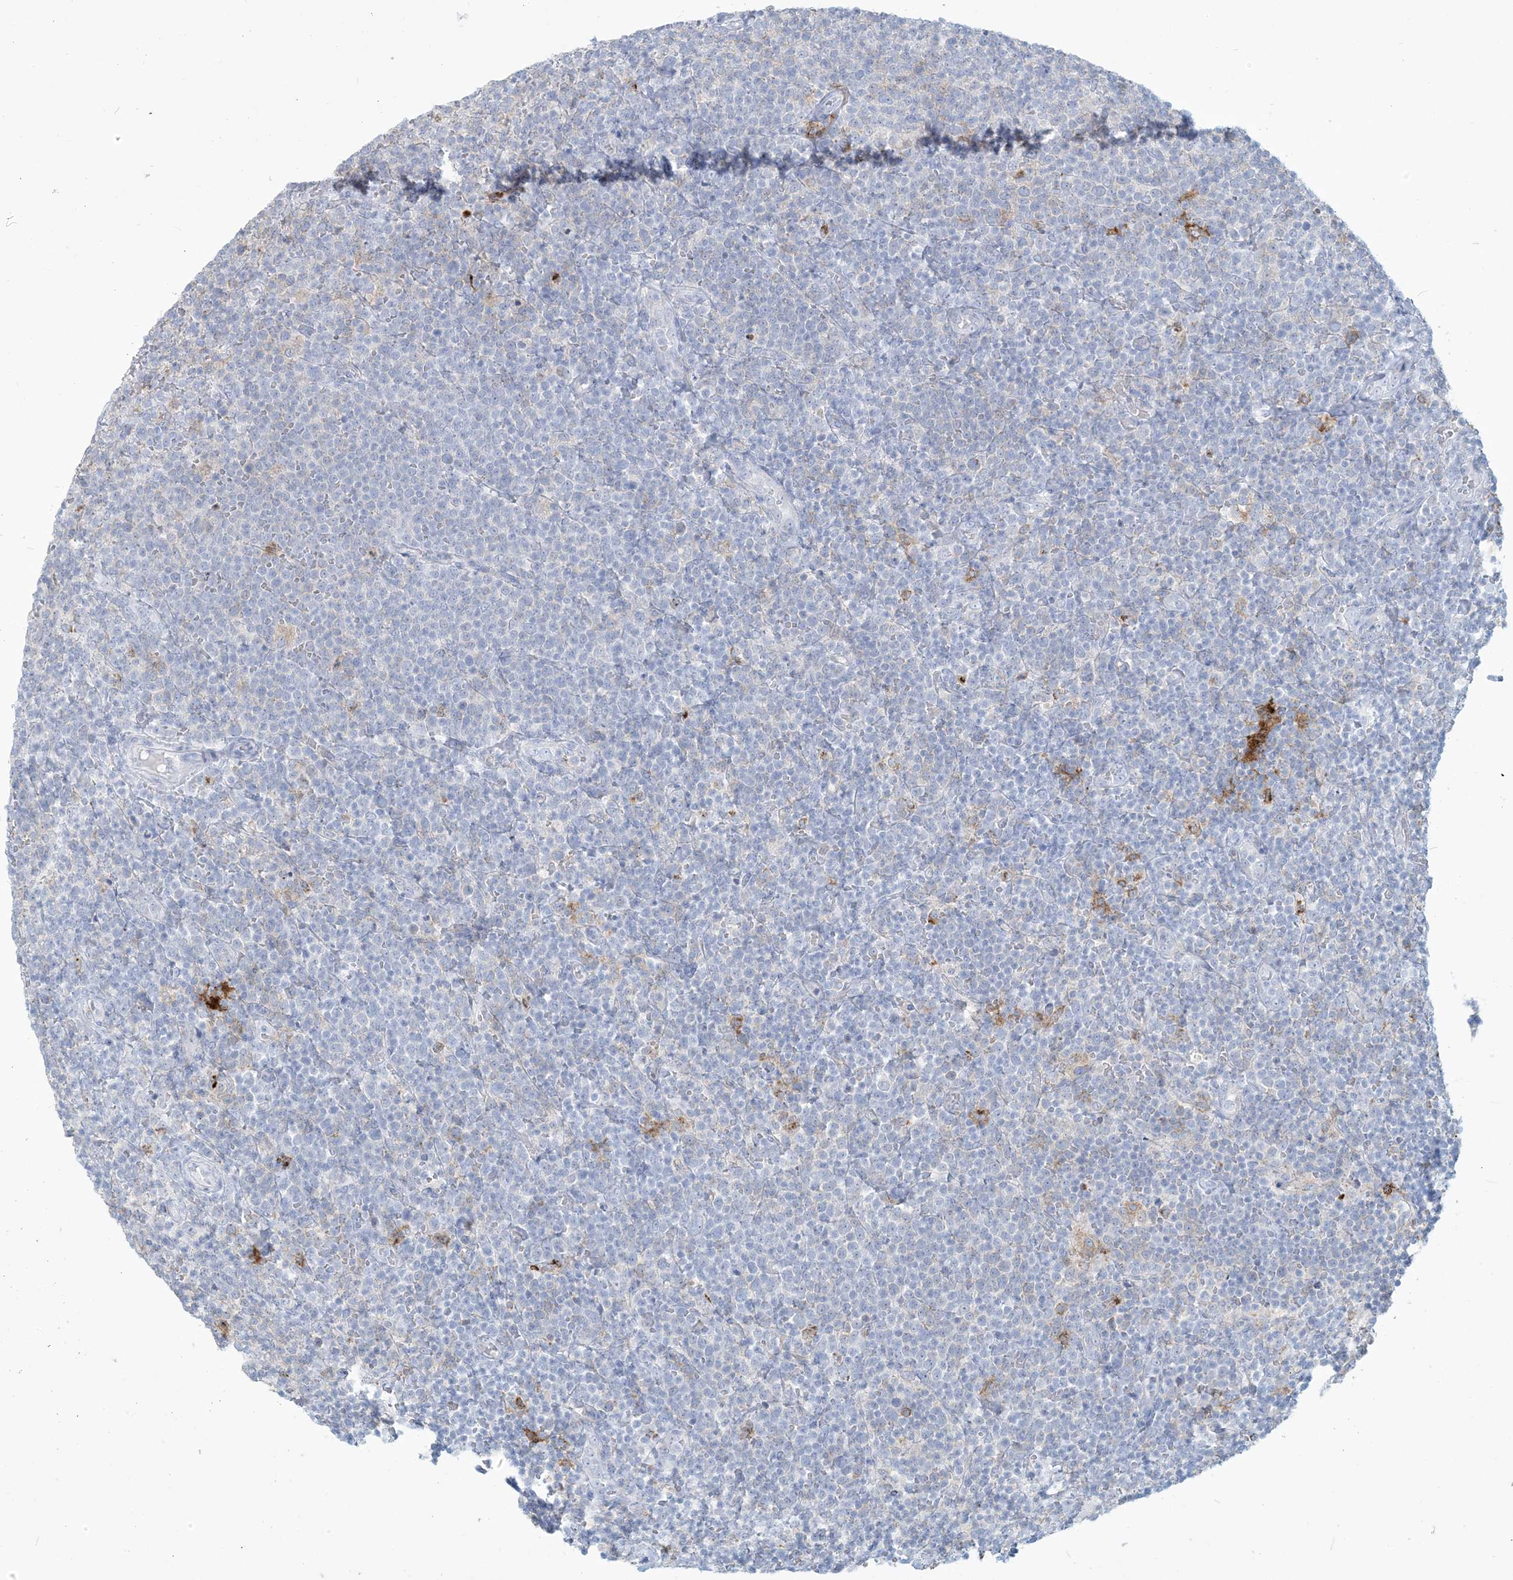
{"staining": {"intensity": "negative", "quantity": "none", "location": "none"}, "tissue": "lymphoma", "cell_type": "Tumor cells", "image_type": "cancer", "snomed": [{"axis": "morphology", "description": "Malignant lymphoma, non-Hodgkin's type, High grade"}, {"axis": "topography", "description": "Lymph node"}], "caption": "Malignant lymphoma, non-Hodgkin's type (high-grade) stained for a protein using IHC reveals no expression tumor cells.", "gene": "HLA-DRB1", "patient": {"sex": "male", "age": 61}}